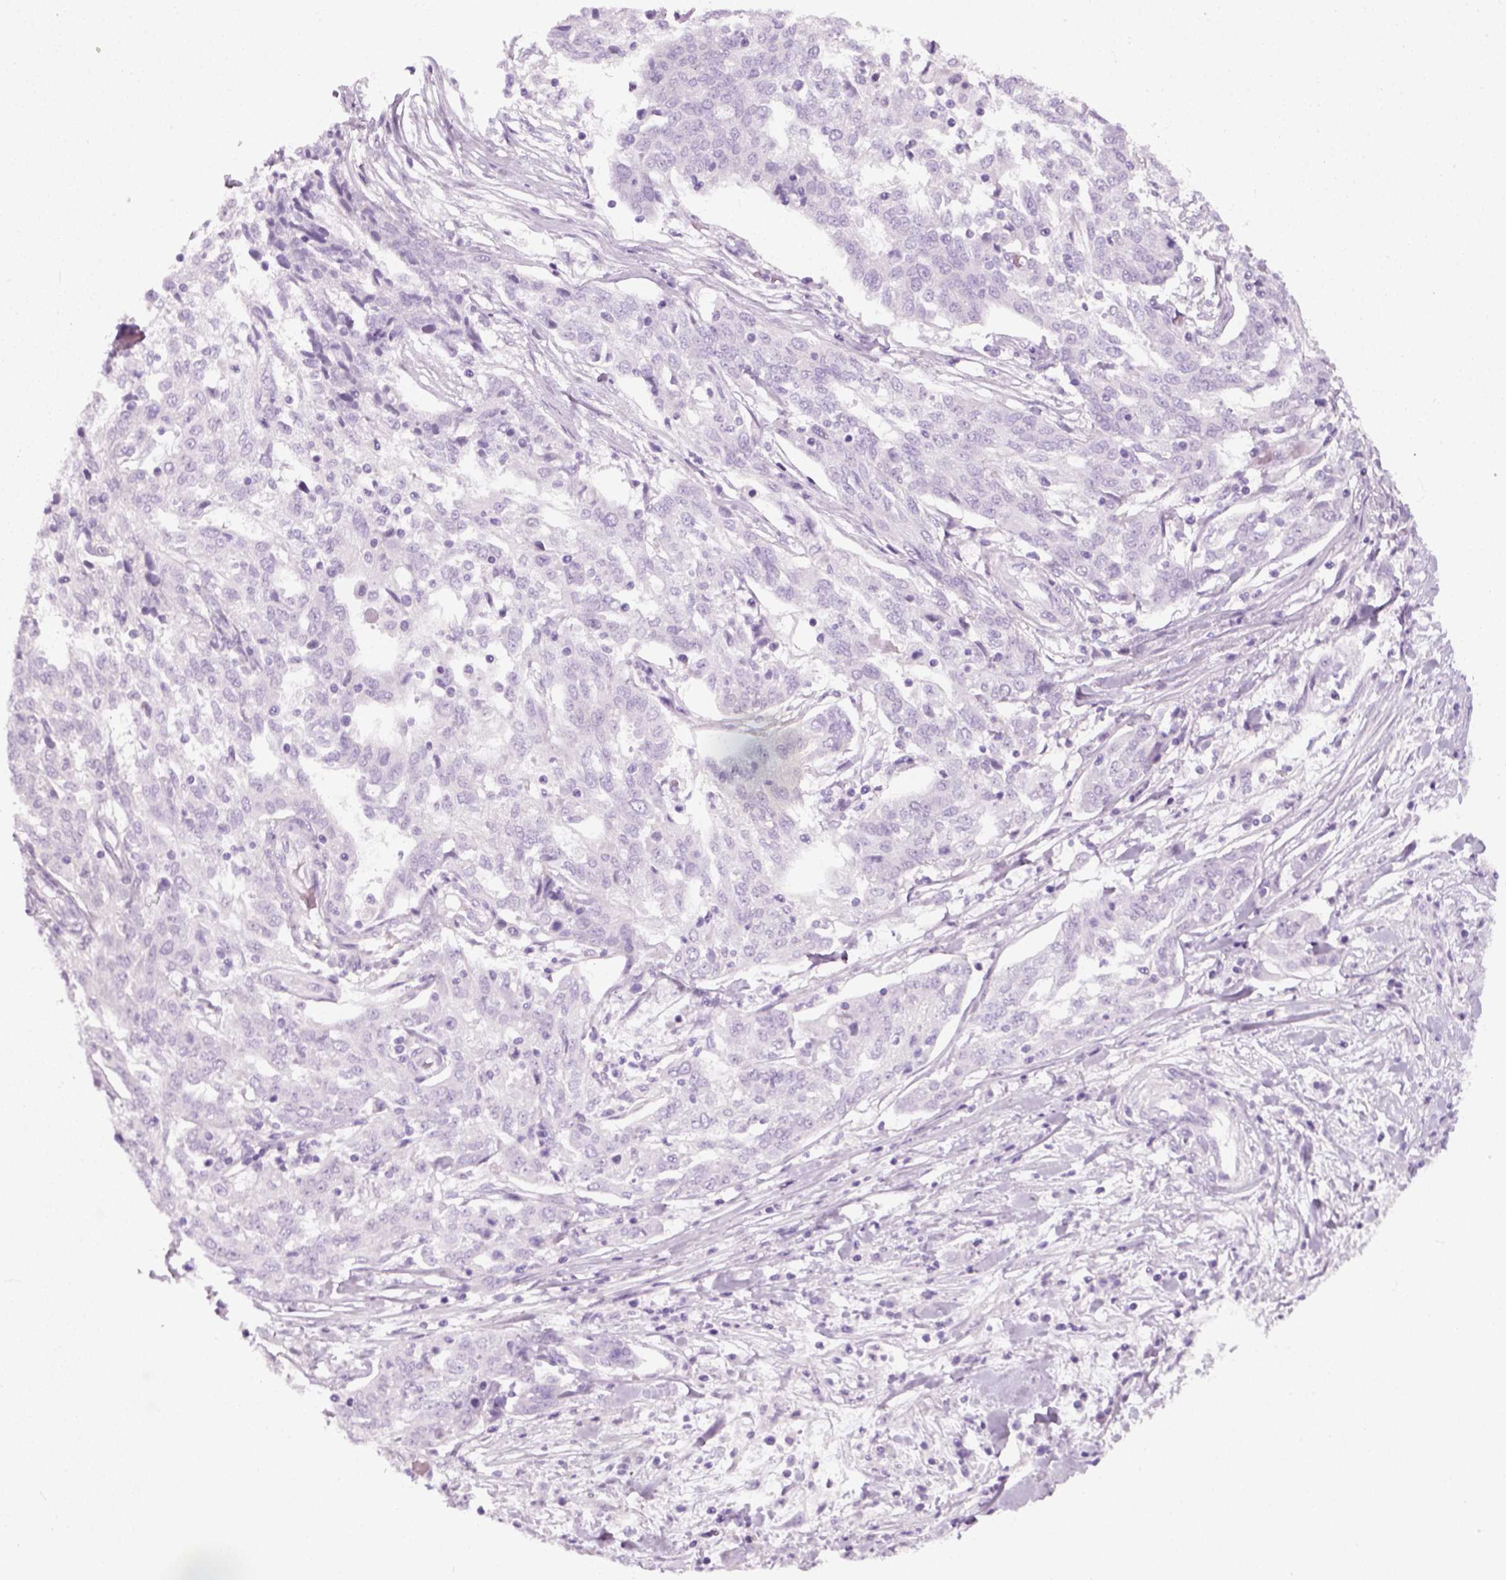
{"staining": {"intensity": "negative", "quantity": "none", "location": "none"}, "tissue": "ovarian cancer", "cell_type": "Tumor cells", "image_type": "cancer", "snomed": [{"axis": "morphology", "description": "Cystadenocarcinoma, serous, NOS"}, {"axis": "topography", "description": "Ovary"}], "caption": "Tumor cells show no significant expression in ovarian cancer.", "gene": "SLC12A5", "patient": {"sex": "female", "age": 67}}